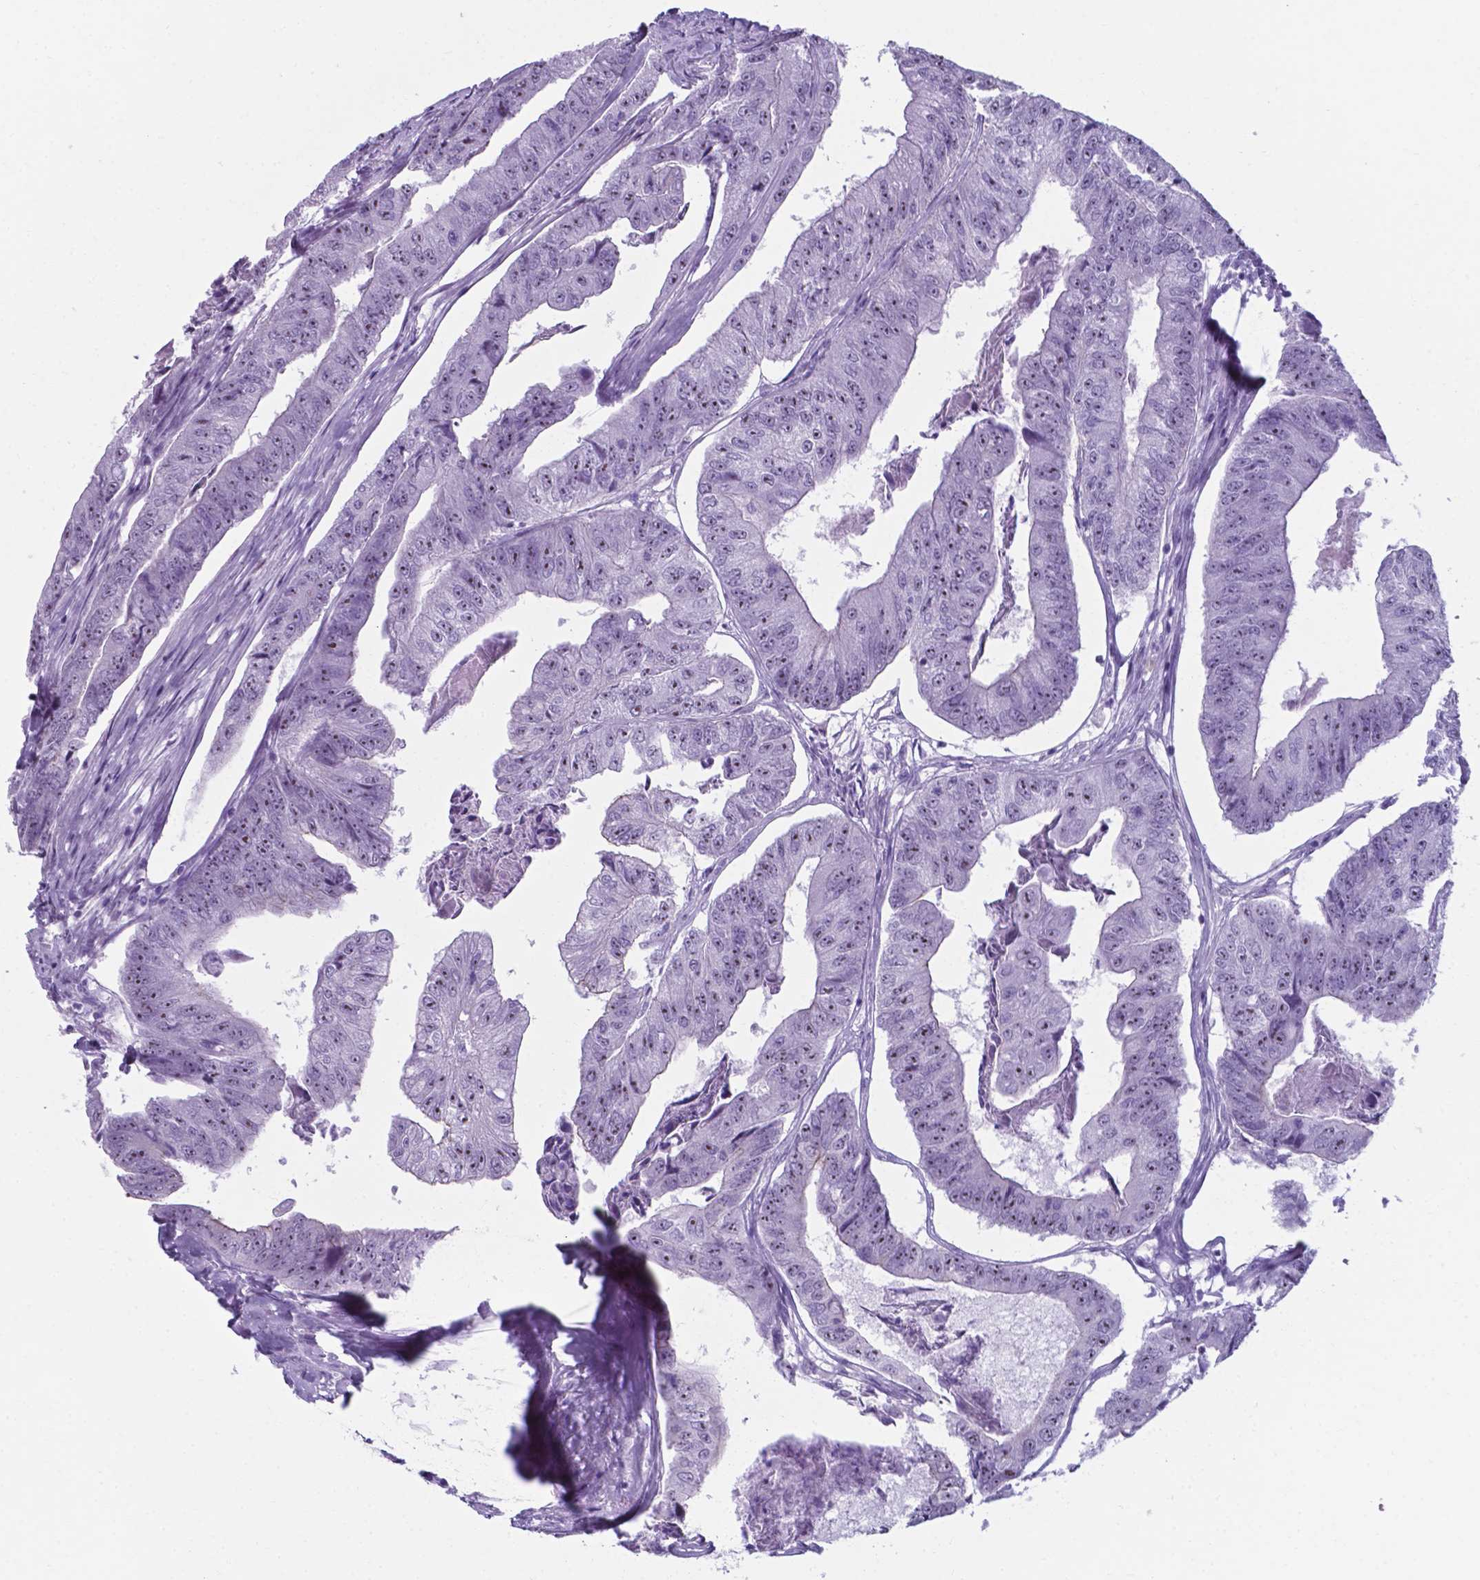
{"staining": {"intensity": "moderate", "quantity": ">75%", "location": "nuclear"}, "tissue": "colorectal cancer", "cell_type": "Tumor cells", "image_type": "cancer", "snomed": [{"axis": "morphology", "description": "Adenocarcinoma, NOS"}, {"axis": "topography", "description": "Colon"}], "caption": "Human adenocarcinoma (colorectal) stained with a brown dye demonstrates moderate nuclear positive expression in about >75% of tumor cells.", "gene": "AP5B1", "patient": {"sex": "female", "age": 67}}